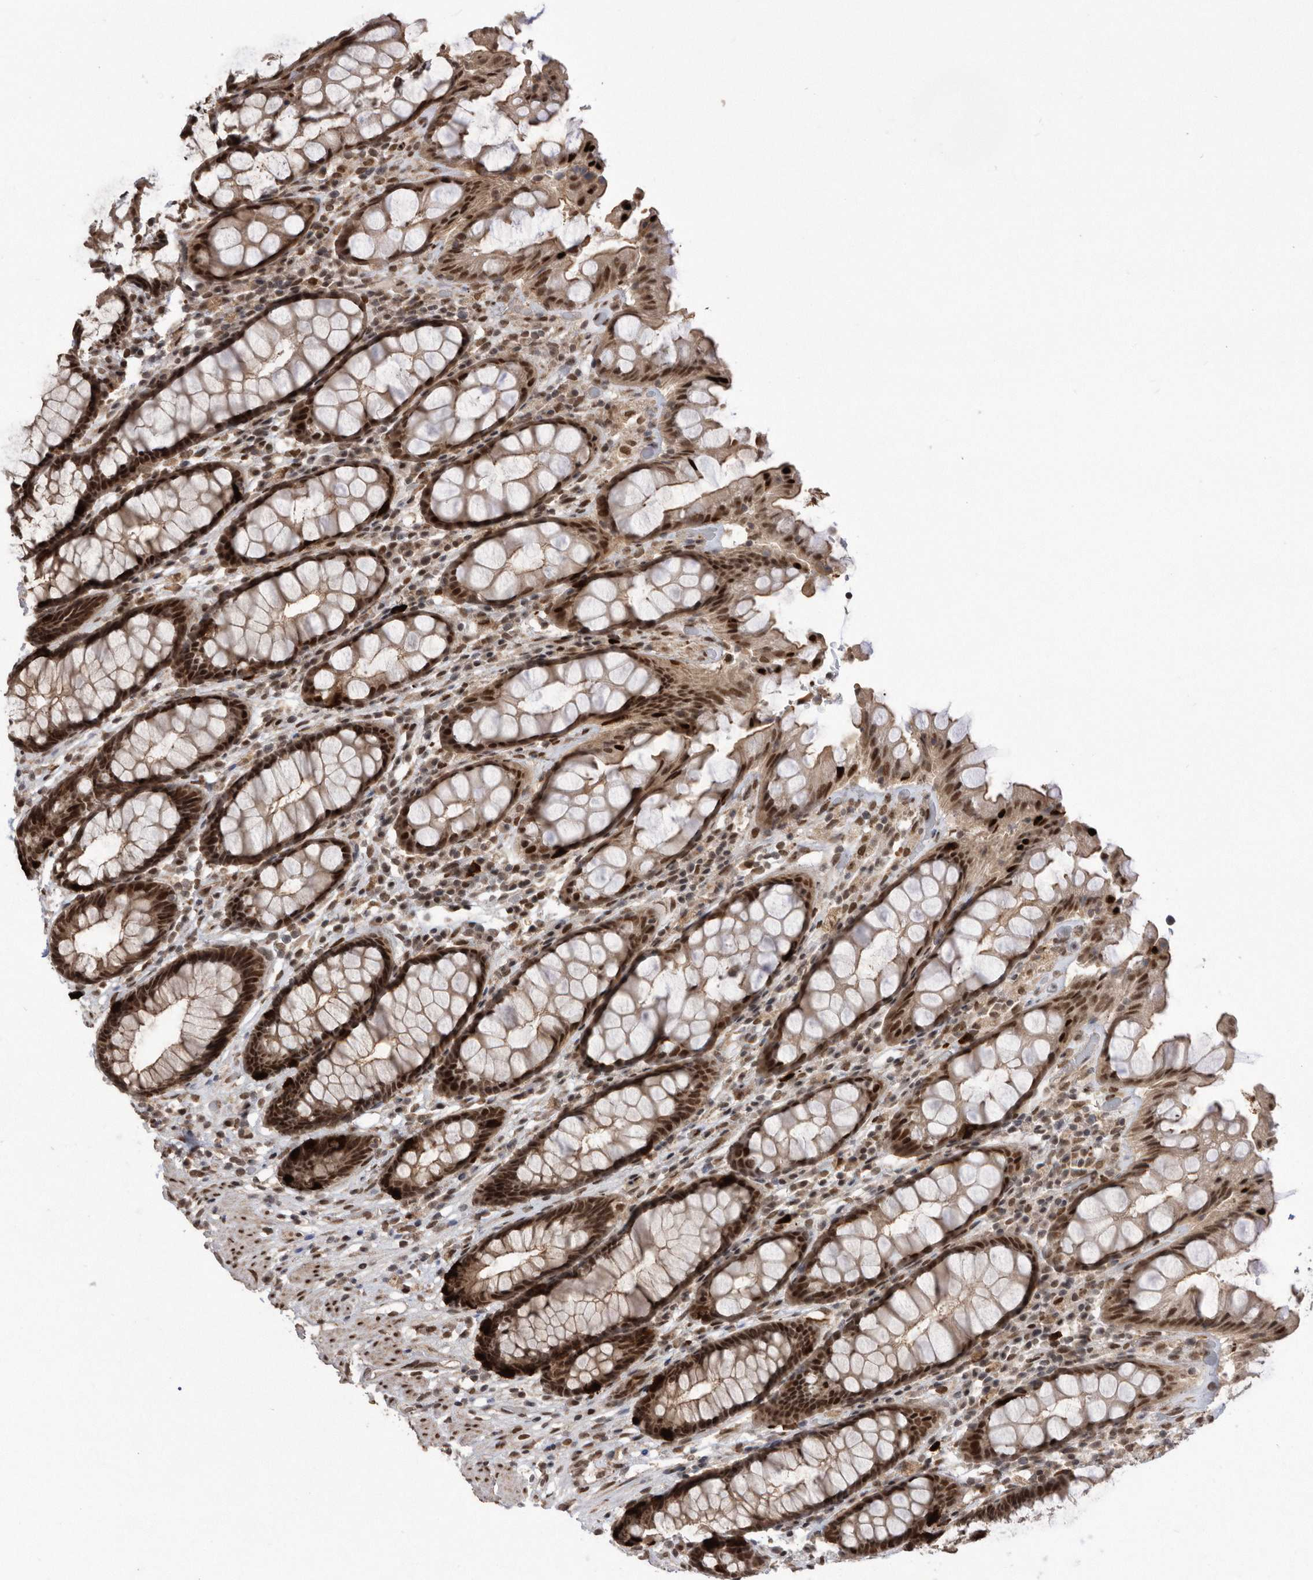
{"staining": {"intensity": "strong", "quantity": ">75%", "location": "cytoplasmic/membranous,nuclear"}, "tissue": "rectum", "cell_type": "Glandular cells", "image_type": "normal", "snomed": [{"axis": "morphology", "description": "Normal tissue, NOS"}, {"axis": "topography", "description": "Rectum"}], "caption": "Rectum stained with IHC shows strong cytoplasmic/membranous,nuclear expression in about >75% of glandular cells.", "gene": "TDRD3", "patient": {"sex": "male", "age": 64}}